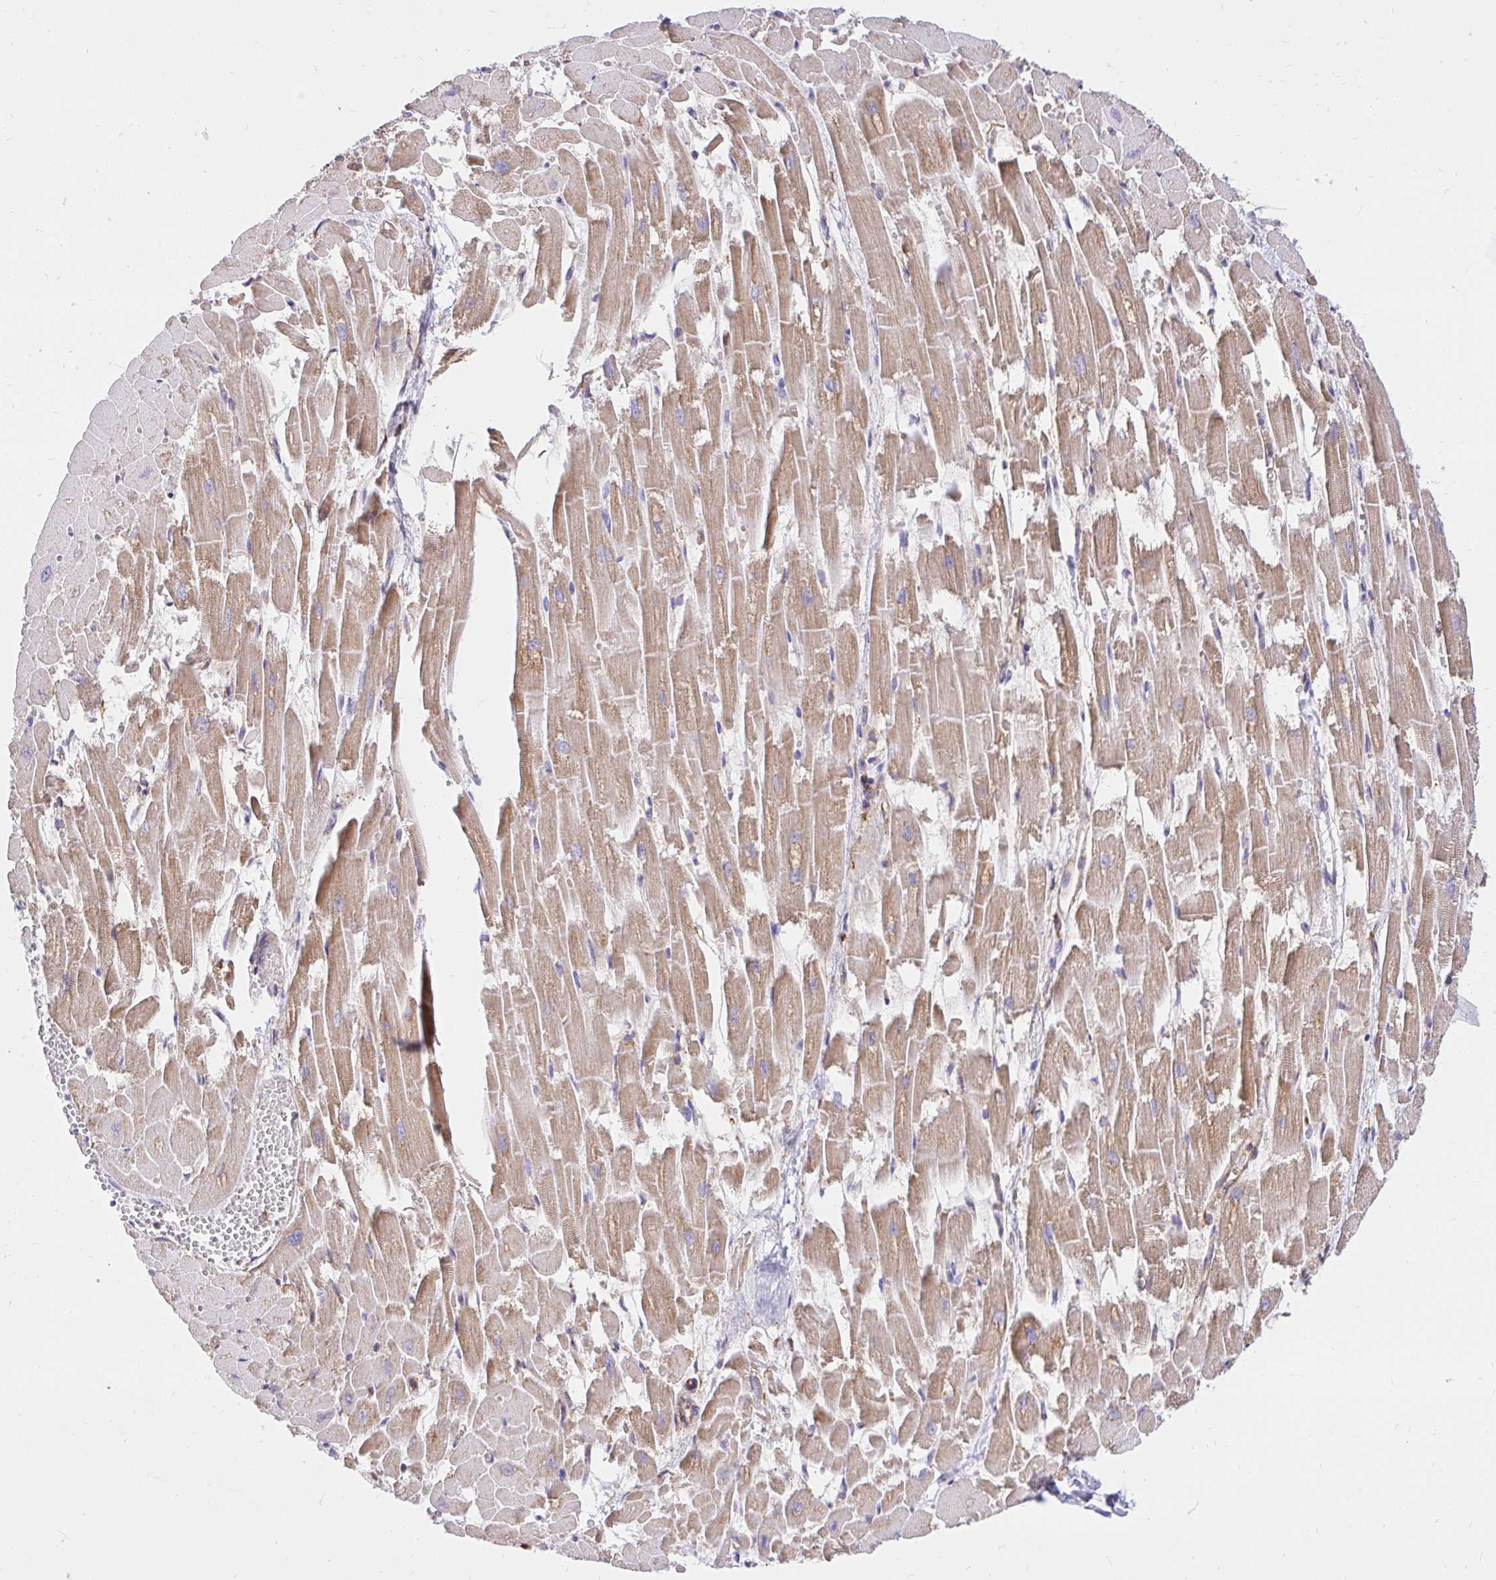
{"staining": {"intensity": "moderate", "quantity": ">75%", "location": "cytoplasmic/membranous"}, "tissue": "heart muscle", "cell_type": "Cardiomyocytes", "image_type": "normal", "snomed": [{"axis": "morphology", "description": "Normal tissue, NOS"}, {"axis": "topography", "description": "Heart"}], "caption": "IHC image of unremarkable heart muscle stained for a protein (brown), which displays medium levels of moderate cytoplasmic/membranous staining in approximately >75% of cardiomyocytes.", "gene": "ABCB10", "patient": {"sex": "female", "age": 52}}